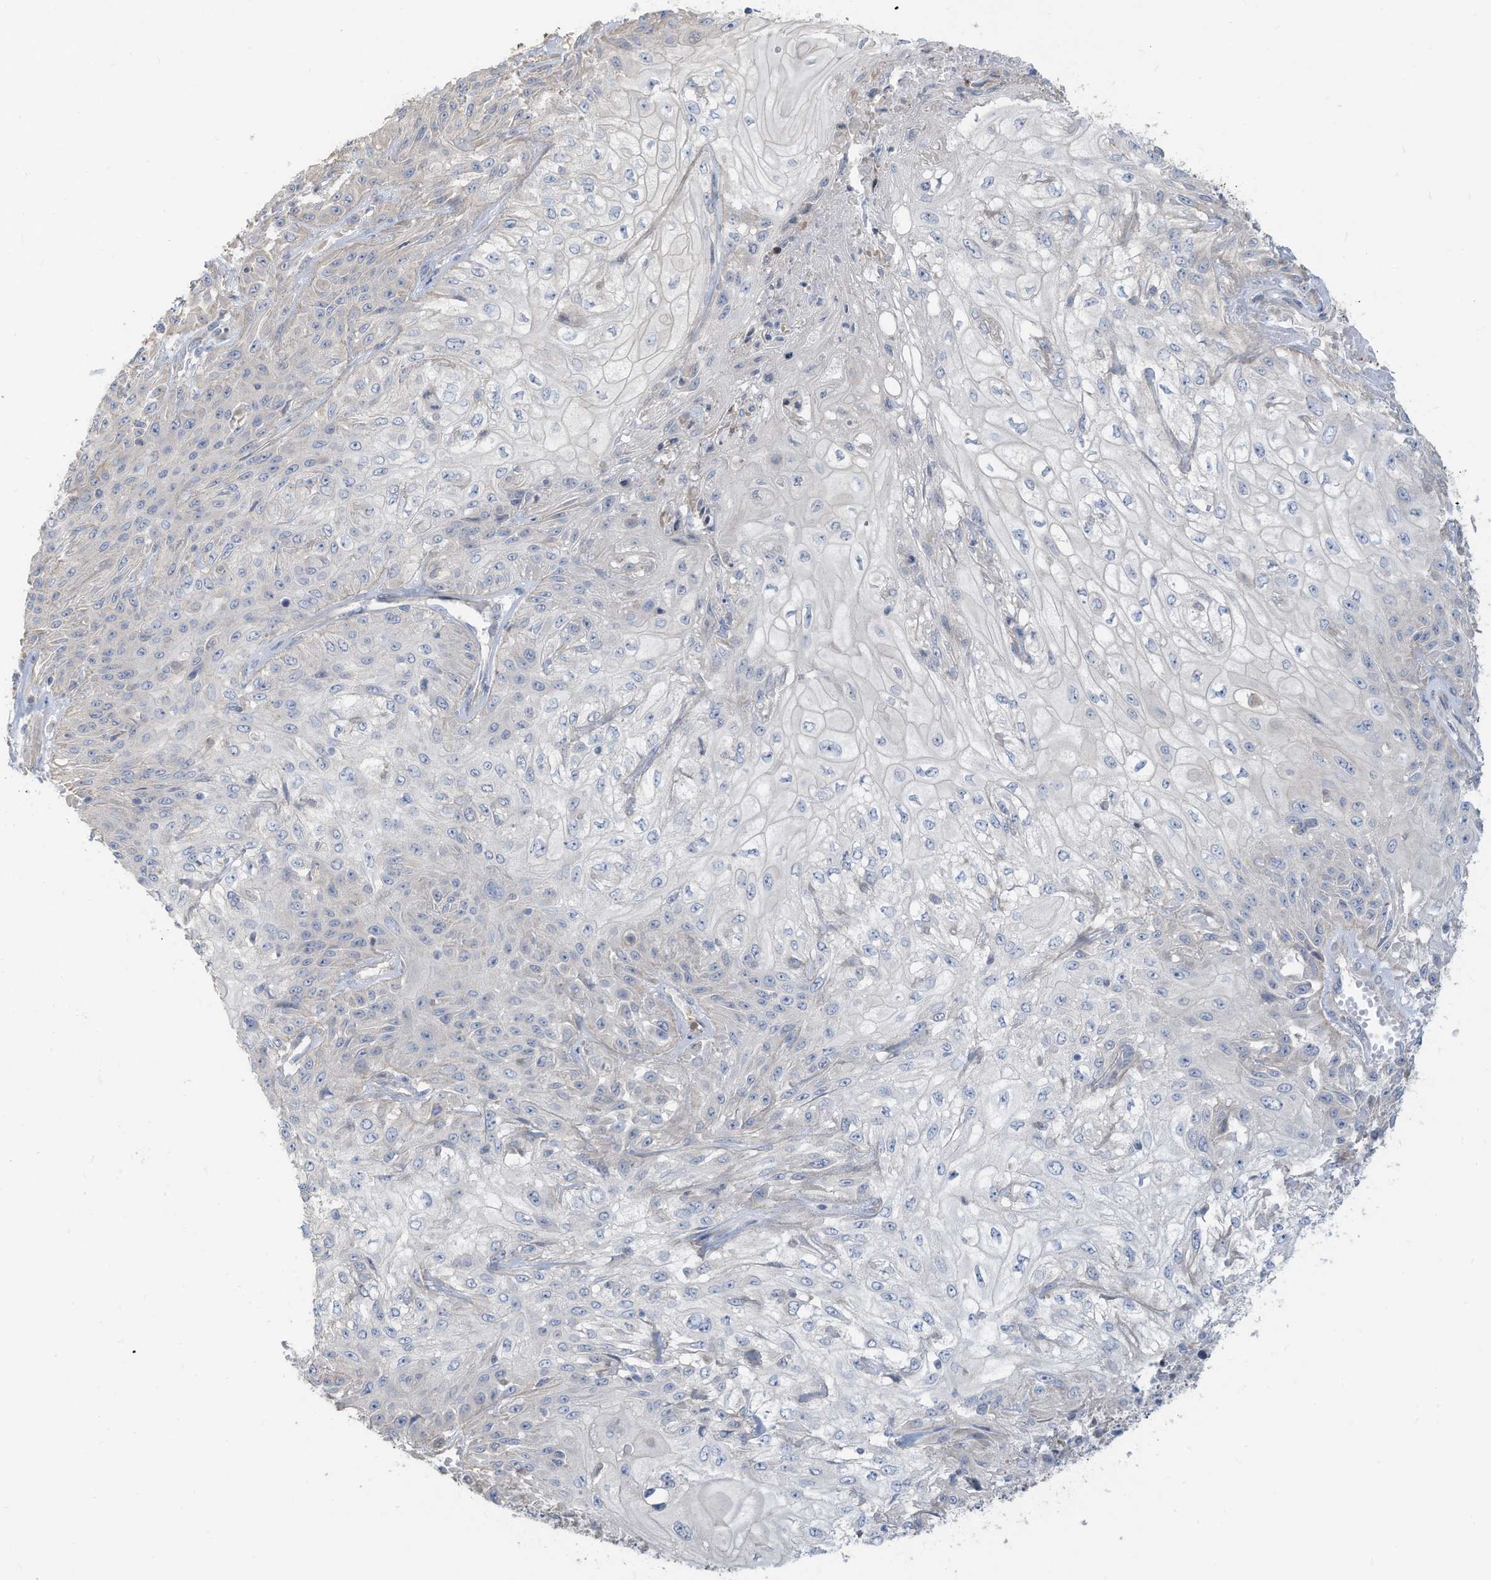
{"staining": {"intensity": "negative", "quantity": "none", "location": "none"}, "tissue": "skin cancer", "cell_type": "Tumor cells", "image_type": "cancer", "snomed": [{"axis": "morphology", "description": "Squamous cell carcinoma, NOS"}, {"axis": "morphology", "description": "Squamous cell carcinoma, metastatic, NOS"}, {"axis": "topography", "description": "Skin"}, {"axis": "topography", "description": "Lymph node"}], "caption": "Immunohistochemistry (IHC) of human skin cancer (squamous cell carcinoma) reveals no staining in tumor cells.", "gene": "GTPBP2", "patient": {"sex": "male", "age": 75}}